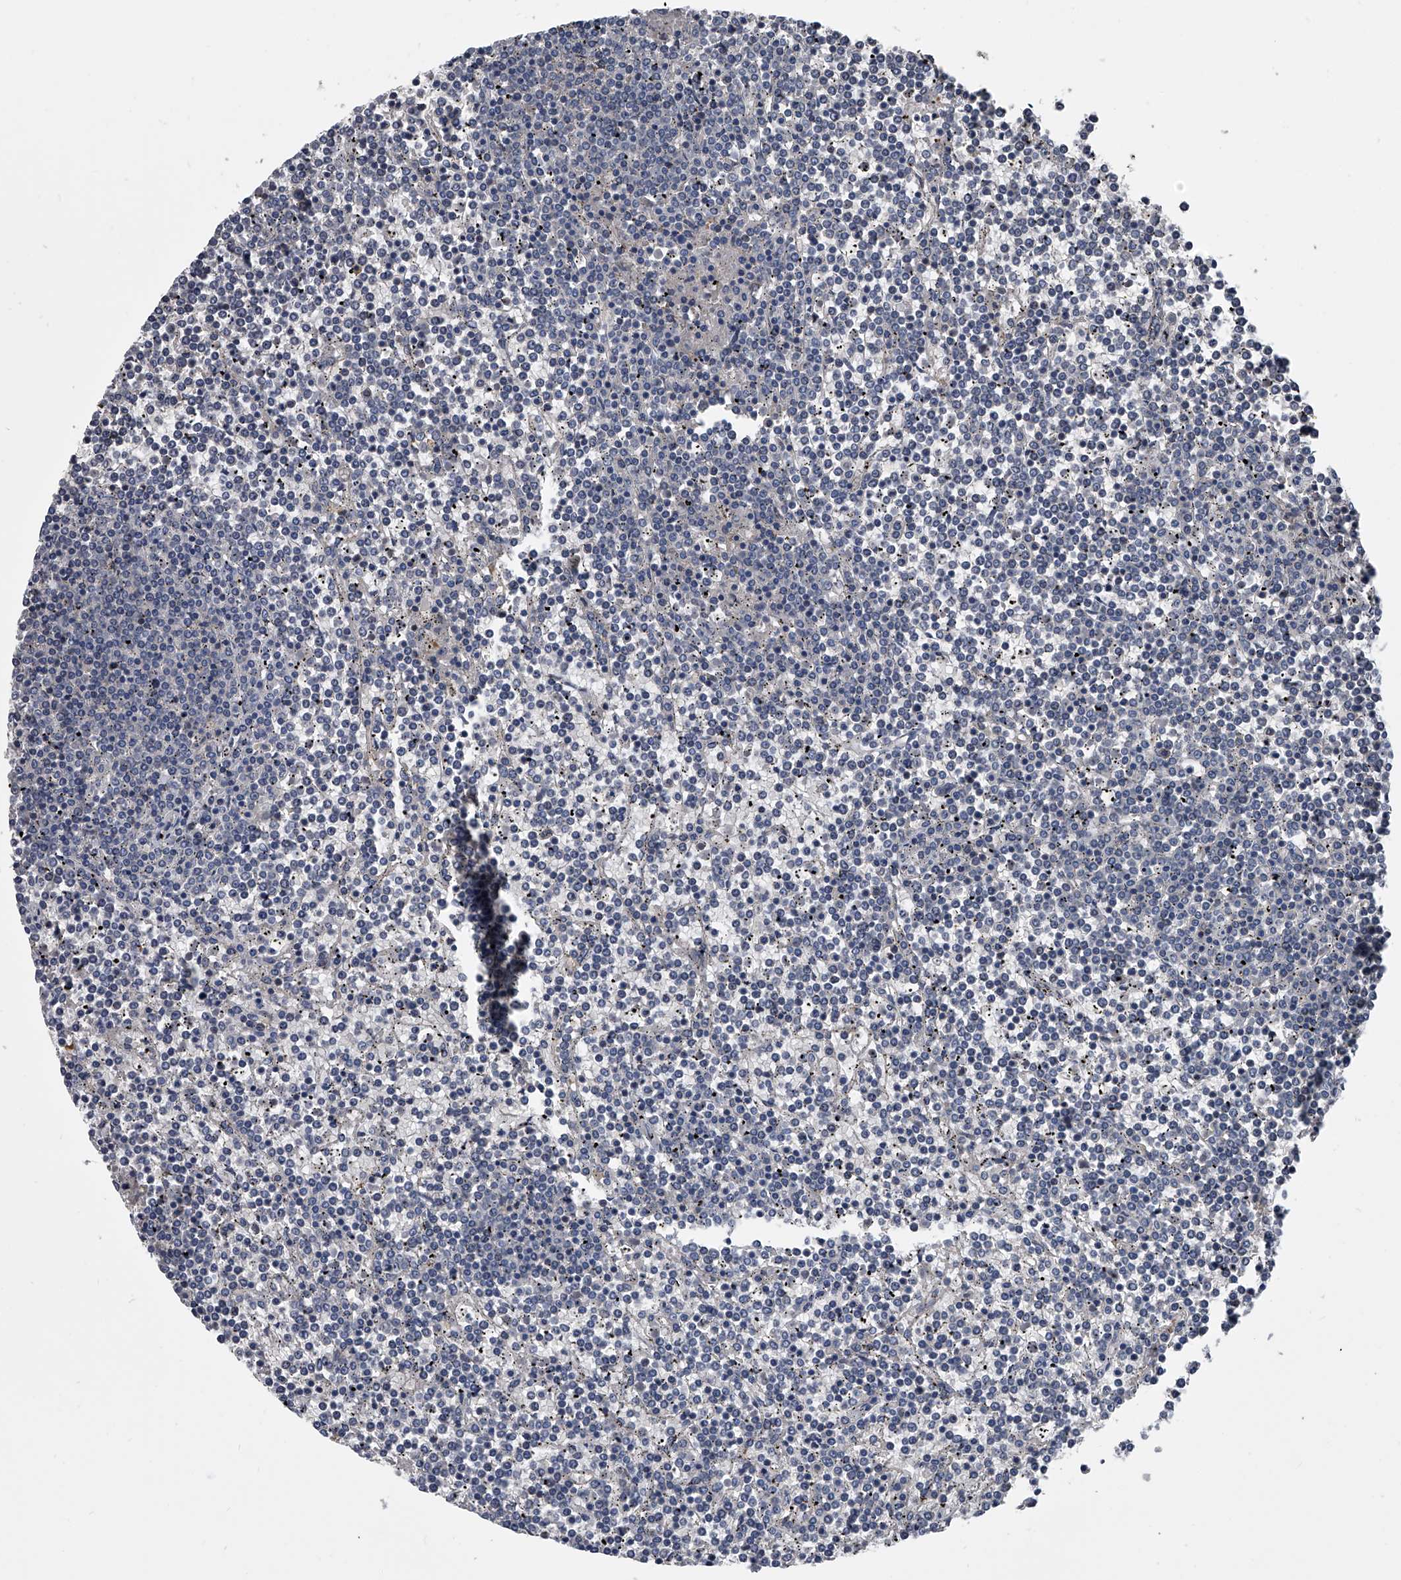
{"staining": {"intensity": "negative", "quantity": "none", "location": "none"}, "tissue": "lymphoma", "cell_type": "Tumor cells", "image_type": "cancer", "snomed": [{"axis": "morphology", "description": "Malignant lymphoma, non-Hodgkin's type, Low grade"}, {"axis": "topography", "description": "Spleen"}], "caption": "DAB immunohistochemical staining of lymphoma shows no significant positivity in tumor cells. (Immunohistochemistry (ihc), brightfield microscopy, high magnification).", "gene": "KIF13A", "patient": {"sex": "female", "age": 19}}